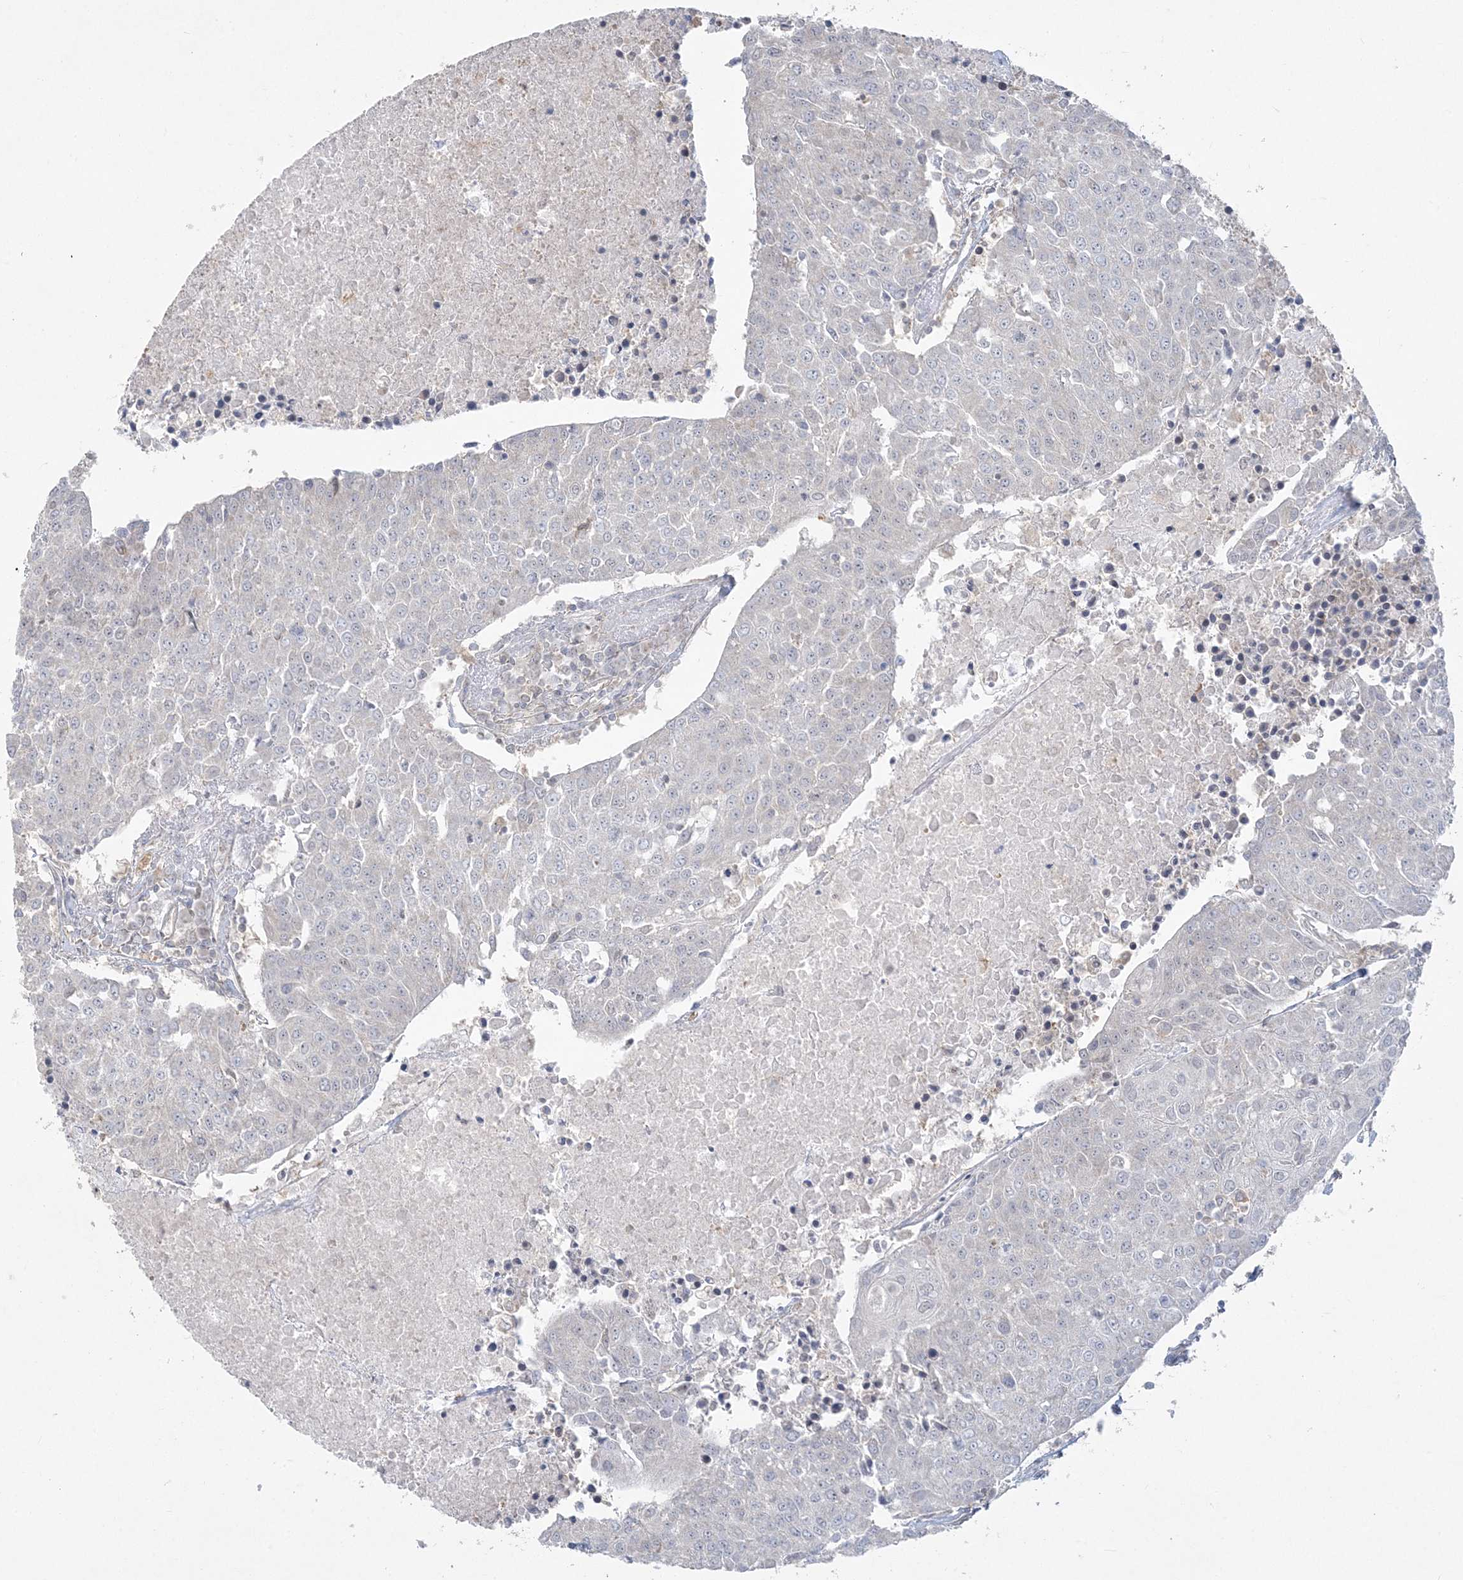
{"staining": {"intensity": "negative", "quantity": "none", "location": "none"}, "tissue": "urothelial cancer", "cell_type": "Tumor cells", "image_type": "cancer", "snomed": [{"axis": "morphology", "description": "Urothelial carcinoma, High grade"}, {"axis": "topography", "description": "Urinary bladder"}], "caption": "This is an immunohistochemistry image of human high-grade urothelial carcinoma. There is no positivity in tumor cells.", "gene": "ZC3H6", "patient": {"sex": "female", "age": 85}}